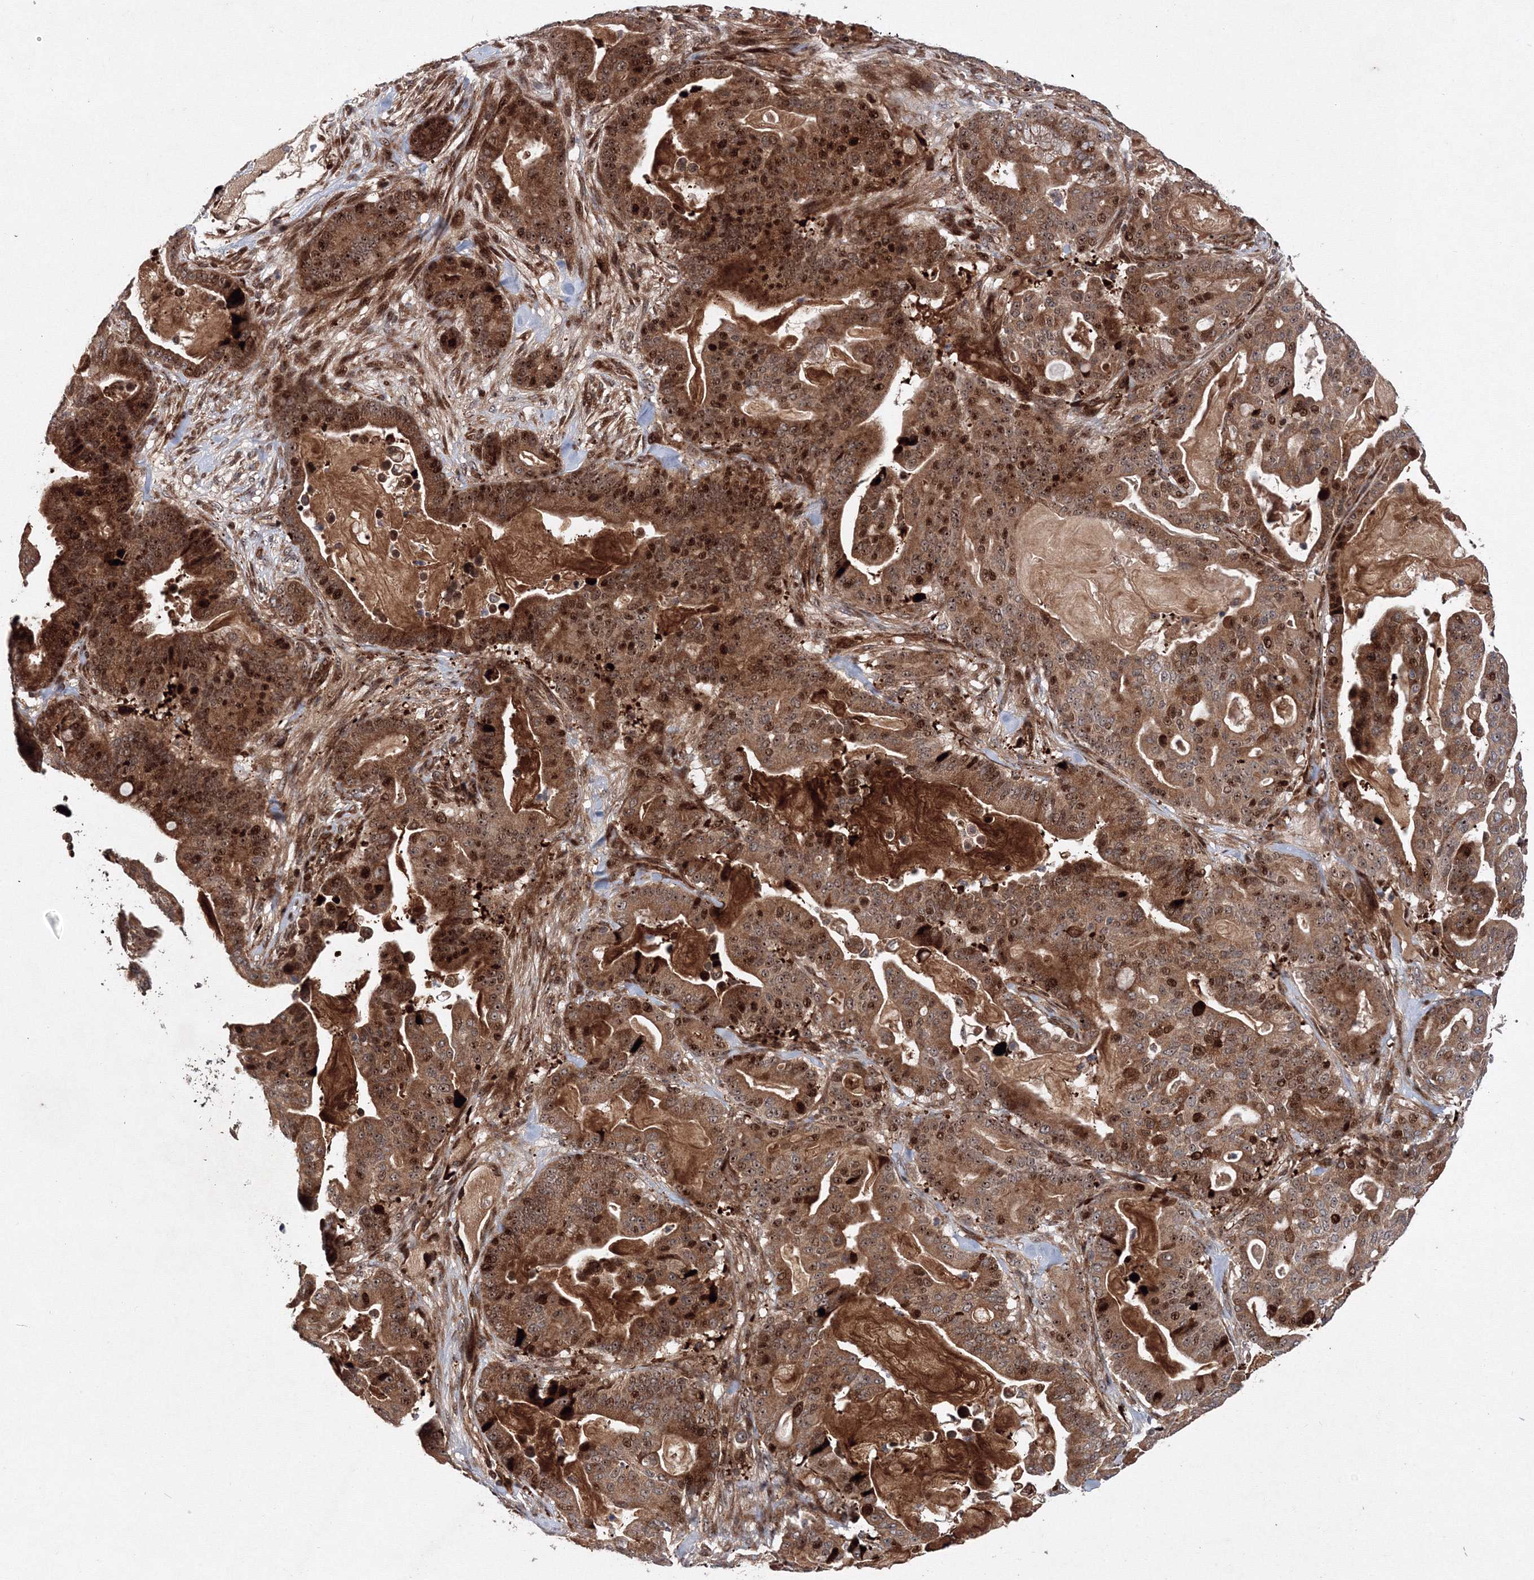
{"staining": {"intensity": "moderate", "quantity": ">75%", "location": "cytoplasmic/membranous,nuclear"}, "tissue": "pancreatic cancer", "cell_type": "Tumor cells", "image_type": "cancer", "snomed": [{"axis": "morphology", "description": "Adenocarcinoma, NOS"}, {"axis": "topography", "description": "Pancreas"}], "caption": "An image of human pancreatic adenocarcinoma stained for a protein reveals moderate cytoplasmic/membranous and nuclear brown staining in tumor cells. Immunohistochemistry stains the protein of interest in brown and the nuclei are stained blue.", "gene": "ANKAR", "patient": {"sex": "male", "age": 63}}